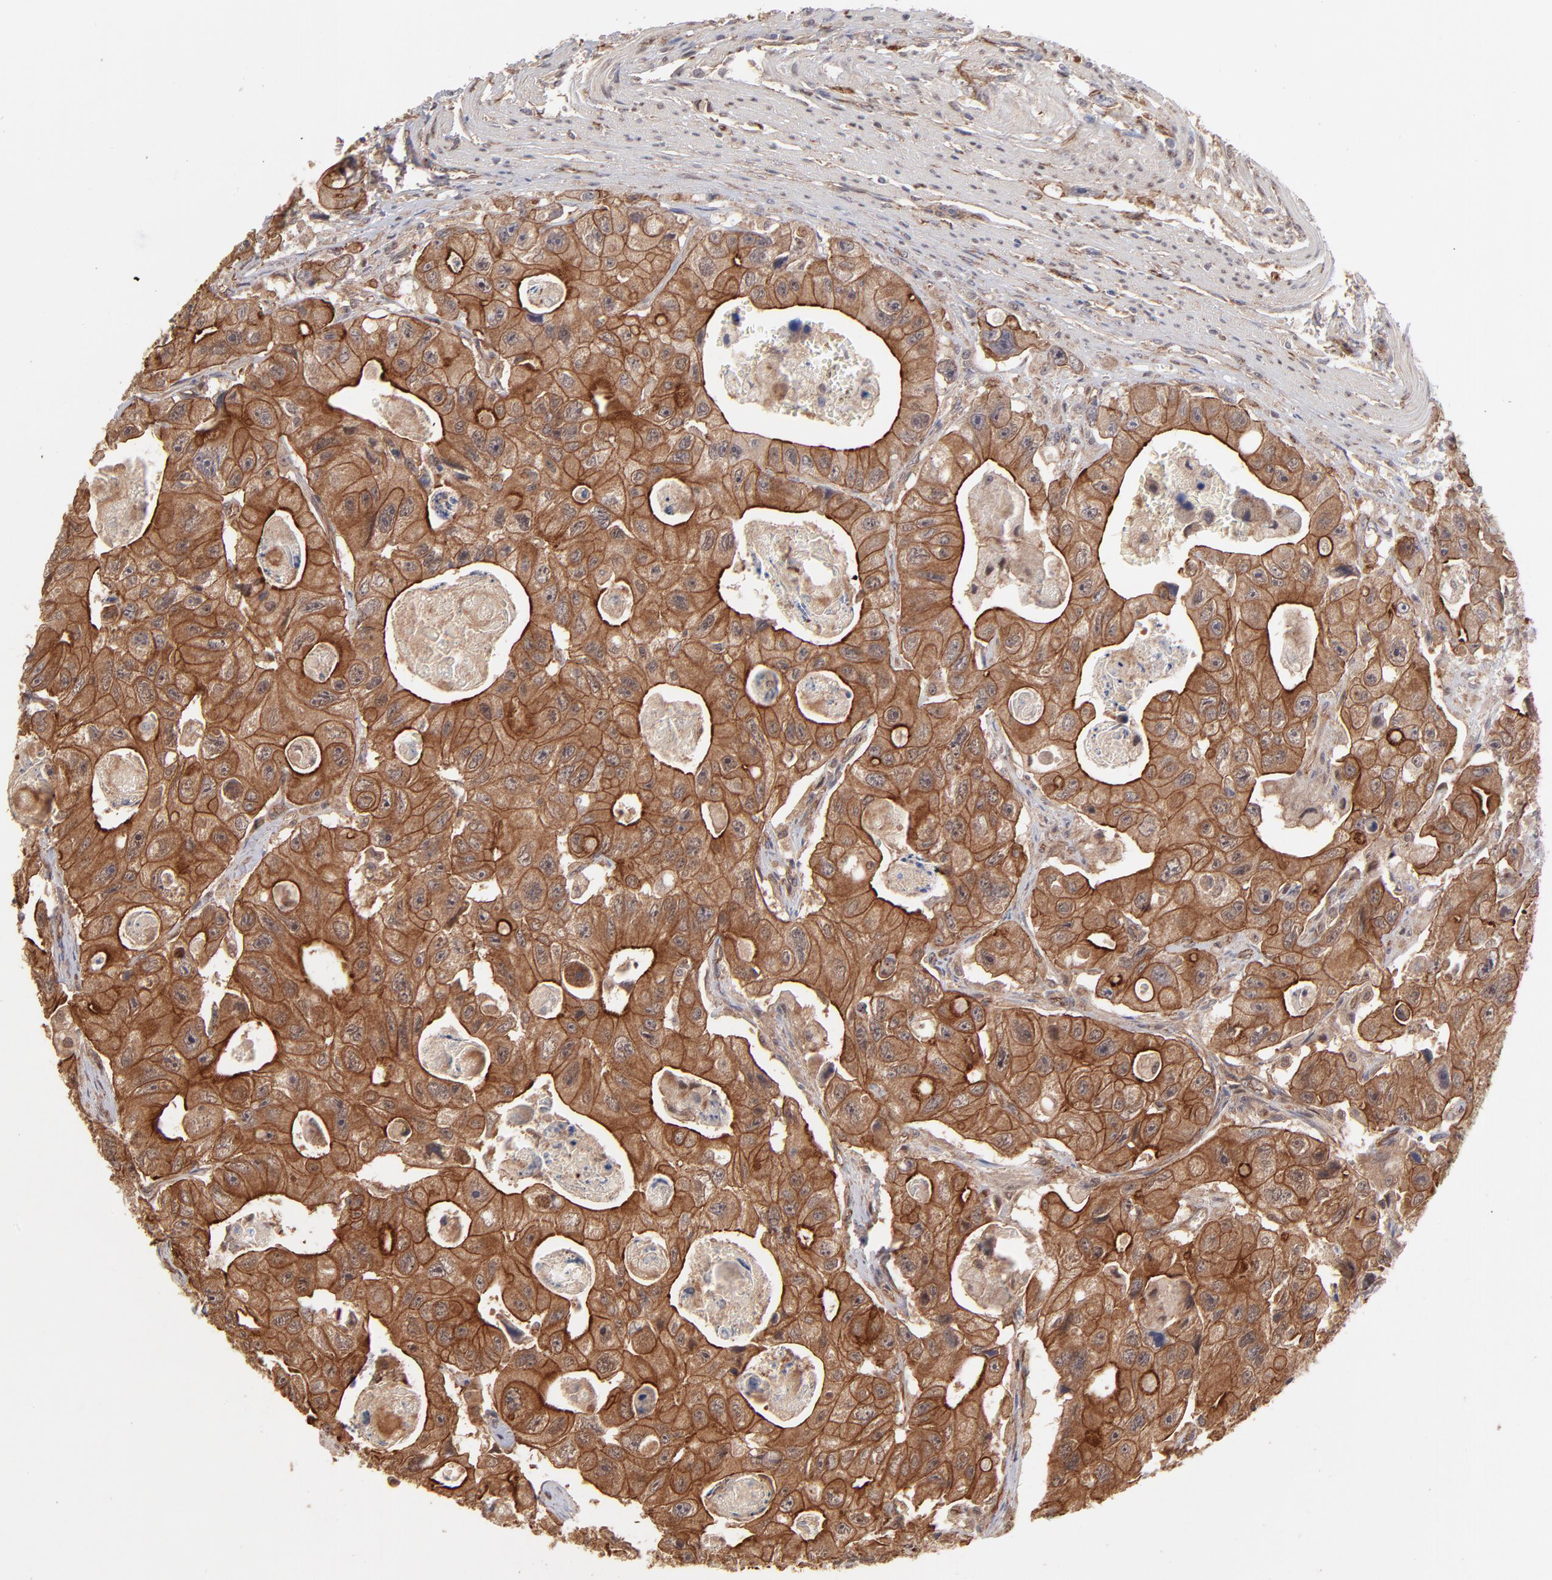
{"staining": {"intensity": "moderate", "quantity": ">75%", "location": "cytoplasmic/membranous"}, "tissue": "colorectal cancer", "cell_type": "Tumor cells", "image_type": "cancer", "snomed": [{"axis": "morphology", "description": "Adenocarcinoma, NOS"}, {"axis": "topography", "description": "Colon"}], "caption": "IHC micrograph of human adenocarcinoma (colorectal) stained for a protein (brown), which reveals medium levels of moderate cytoplasmic/membranous positivity in about >75% of tumor cells.", "gene": "STAP2", "patient": {"sex": "female", "age": 46}}